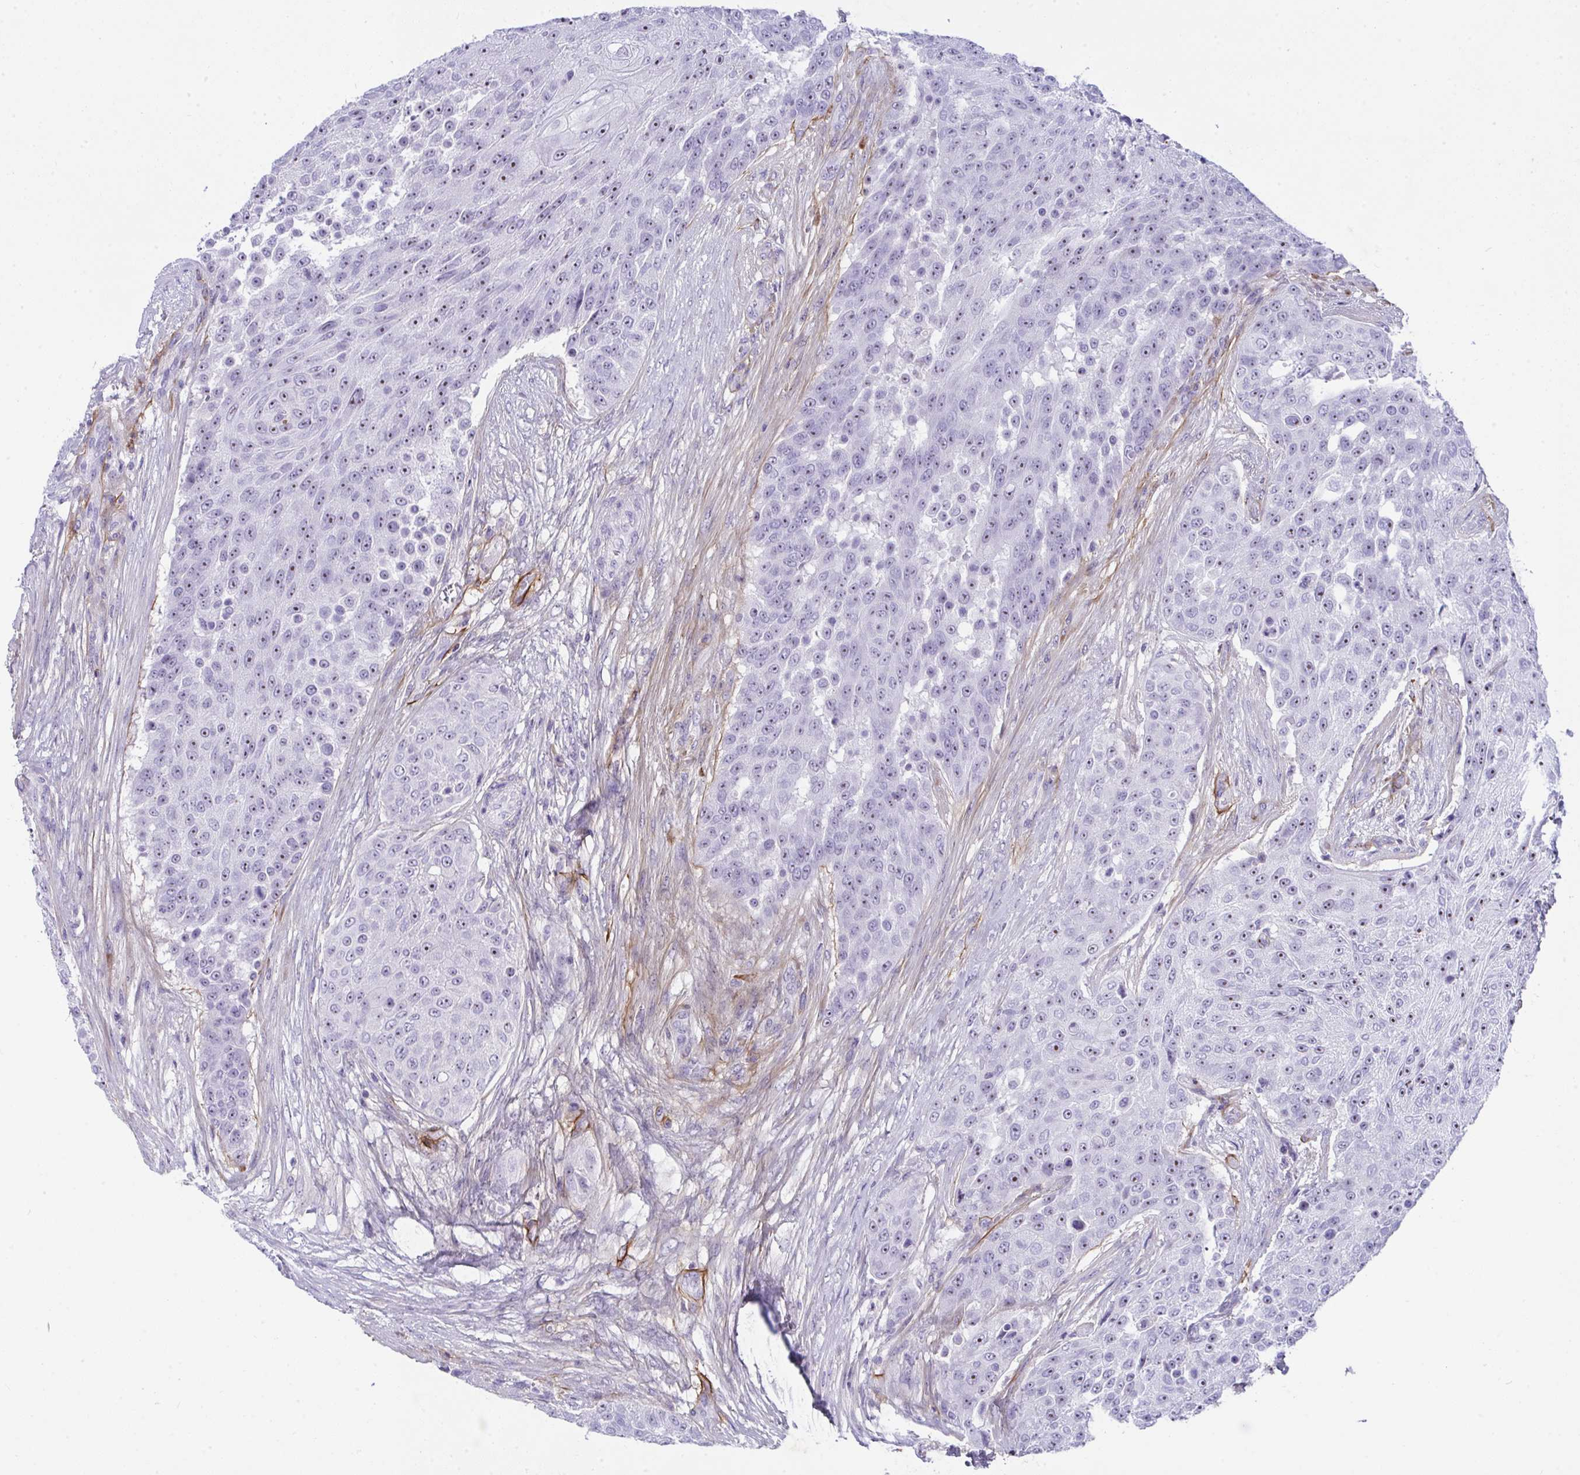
{"staining": {"intensity": "moderate", "quantity": "25%-75%", "location": "nuclear"}, "tissue": "urothelial cancer", "cell_type": "Tumor cells", "image_type": "cancer", "snomed": [{"axis": "morphology", "description": "Urothelial carcinoma, High grade"}, {"axis": "topography", "description": "Urinary bladder"}], "caption": "Immunohistochemical staining of urothelial cancer exhibits medium levels of moderate nuclear expression in about 25%-75% of tumor cells. The protein is stained brown, and the nuclei are stained in blue (DAB (3,3'-diaminobenzidine) IHC with brightfield microscopy, high magnification).", "gene": "LHFPL6", "patient": {"sex": "female", "age": 63}}